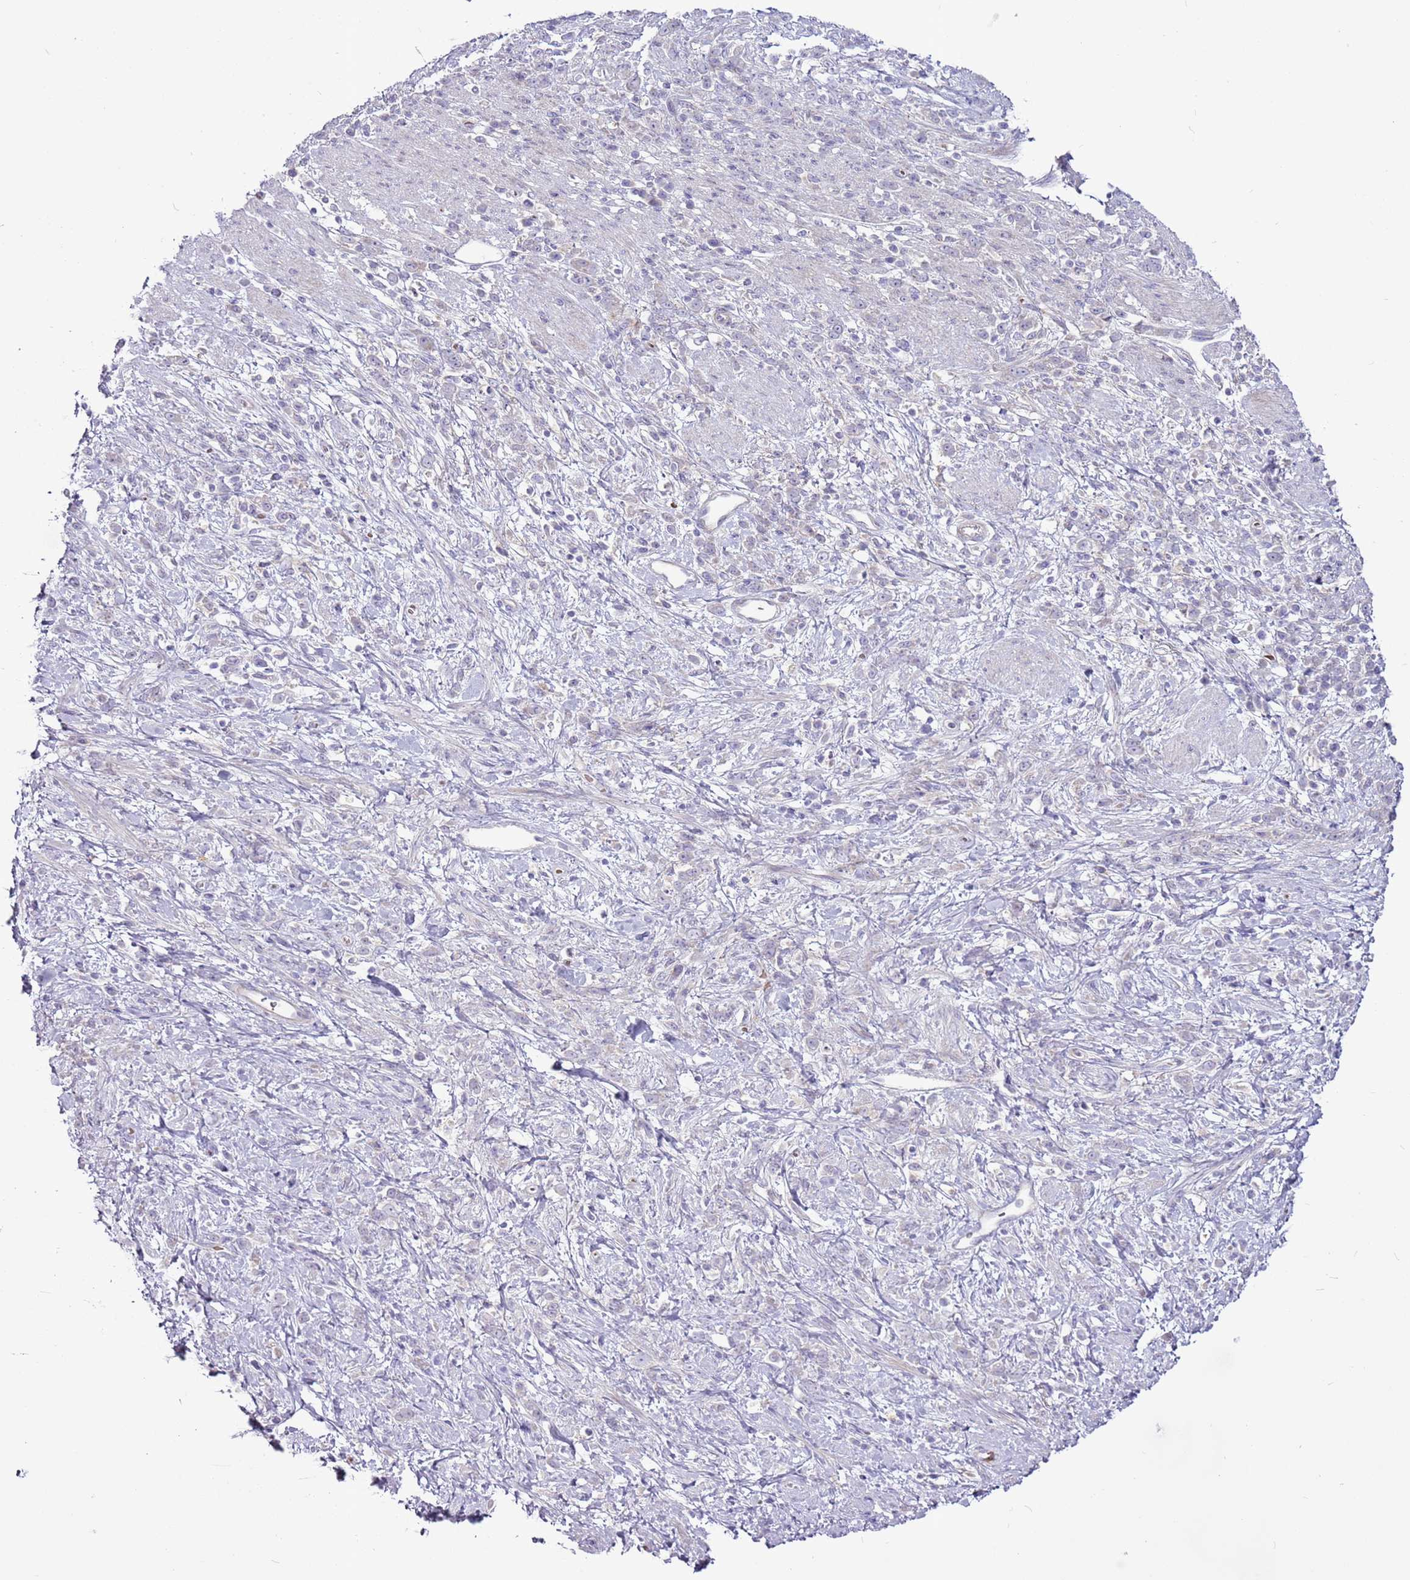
{"staining": {"intensity": "negative", "quantity": "none", "location": "none"}, "tissue": "stomach cancer", "cell_type": "Tumor cells", "image_type": "cancer", "snomed": [{"axis": "morphology", "description": "Adenocarcinoma, NOS"}, {"axis": "topography", "description": "Stomach"}], "caption": "Immunohistochemical staining of stomach cancer (adenocarcinoma) demonstrates no significant staining in tumor cells. (DAB (3,3'-diaminobenzidine) immunohistochemistry, high magnification).", "gene": "CHAC2", "patient": {"sex": "female", "age": 60}}